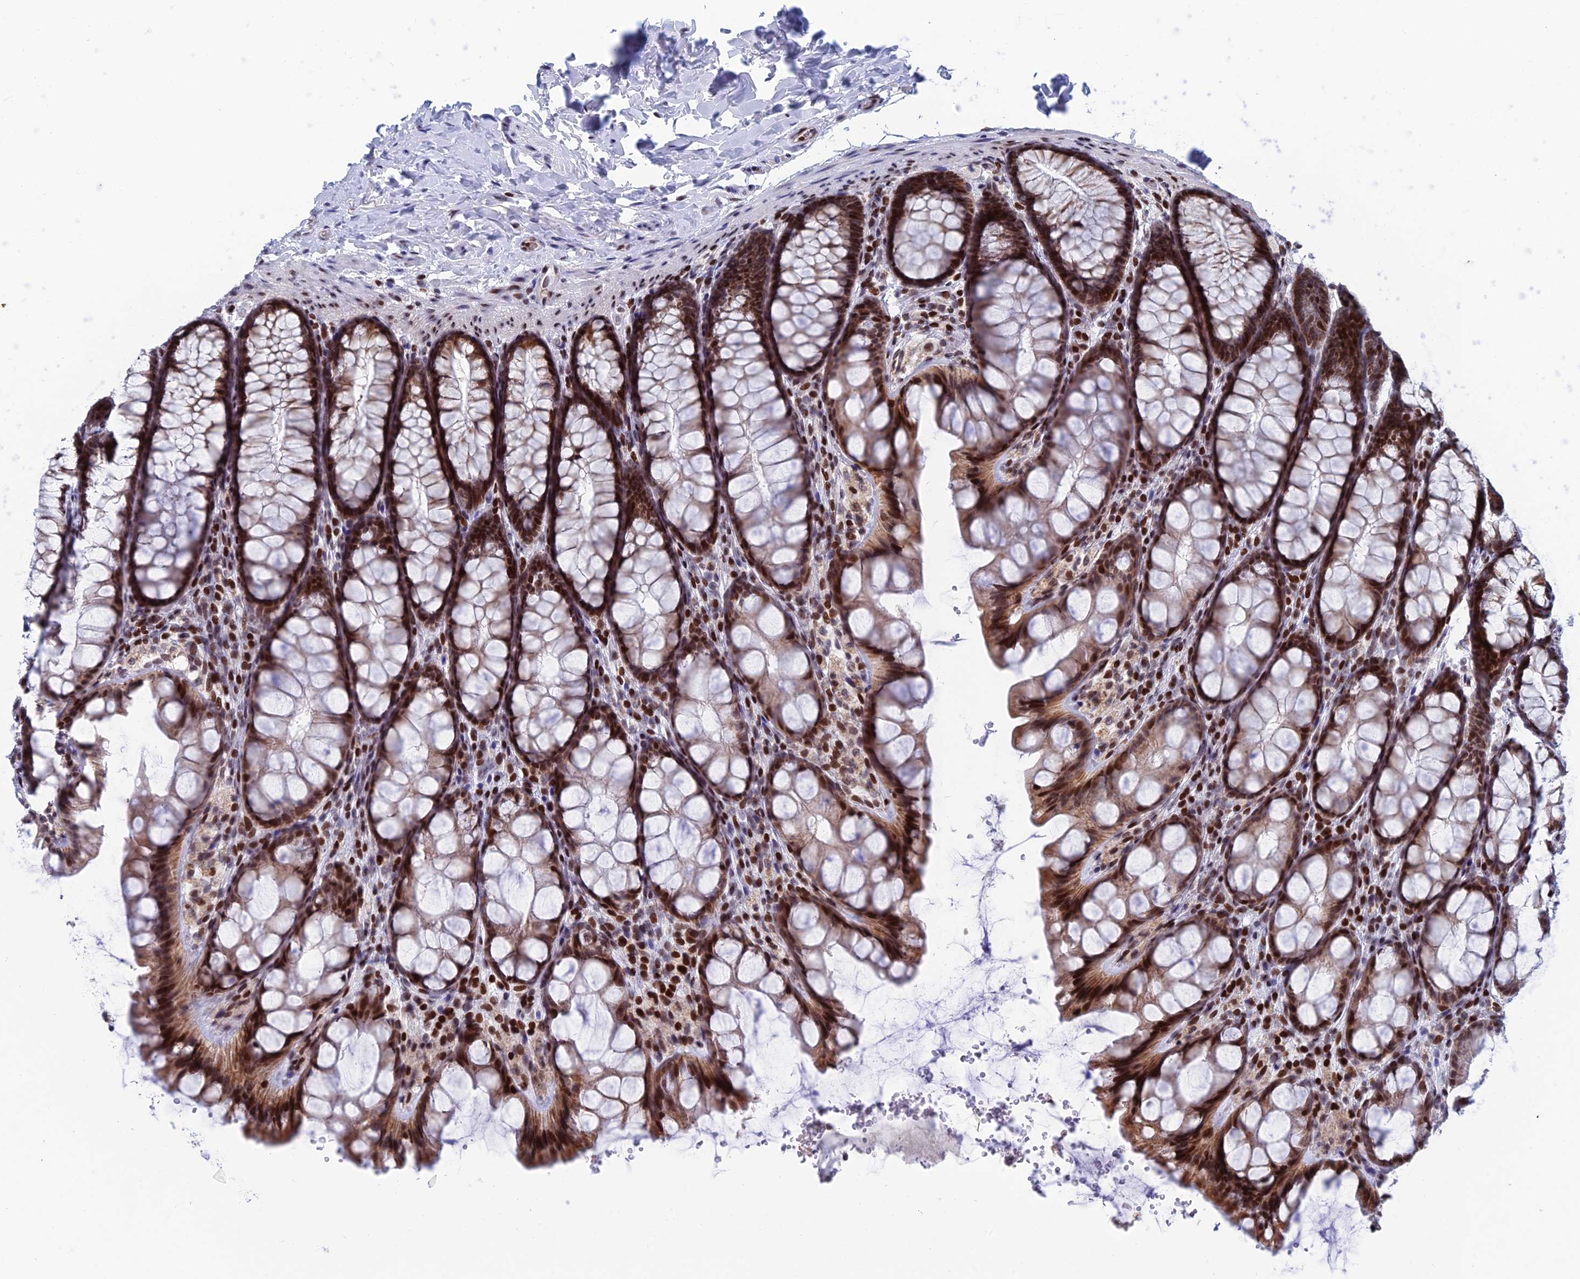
{"staining": {"intensity": "negative", "quantity": "none", "location": "none"}, "tissue": "colon", "cell_type": "Endothelial cells", "image_type": "normal", "snomed": [{"axis": "morphology", "description": "Normal tissue, NOS"}, {"axis": "topography", "description": "Colon"}], "caption": "IHC of benign colon demonstrates no staining in endothelial cells.", "gene": "AFF3", "patient": {"sex": "male", "age": 47}}